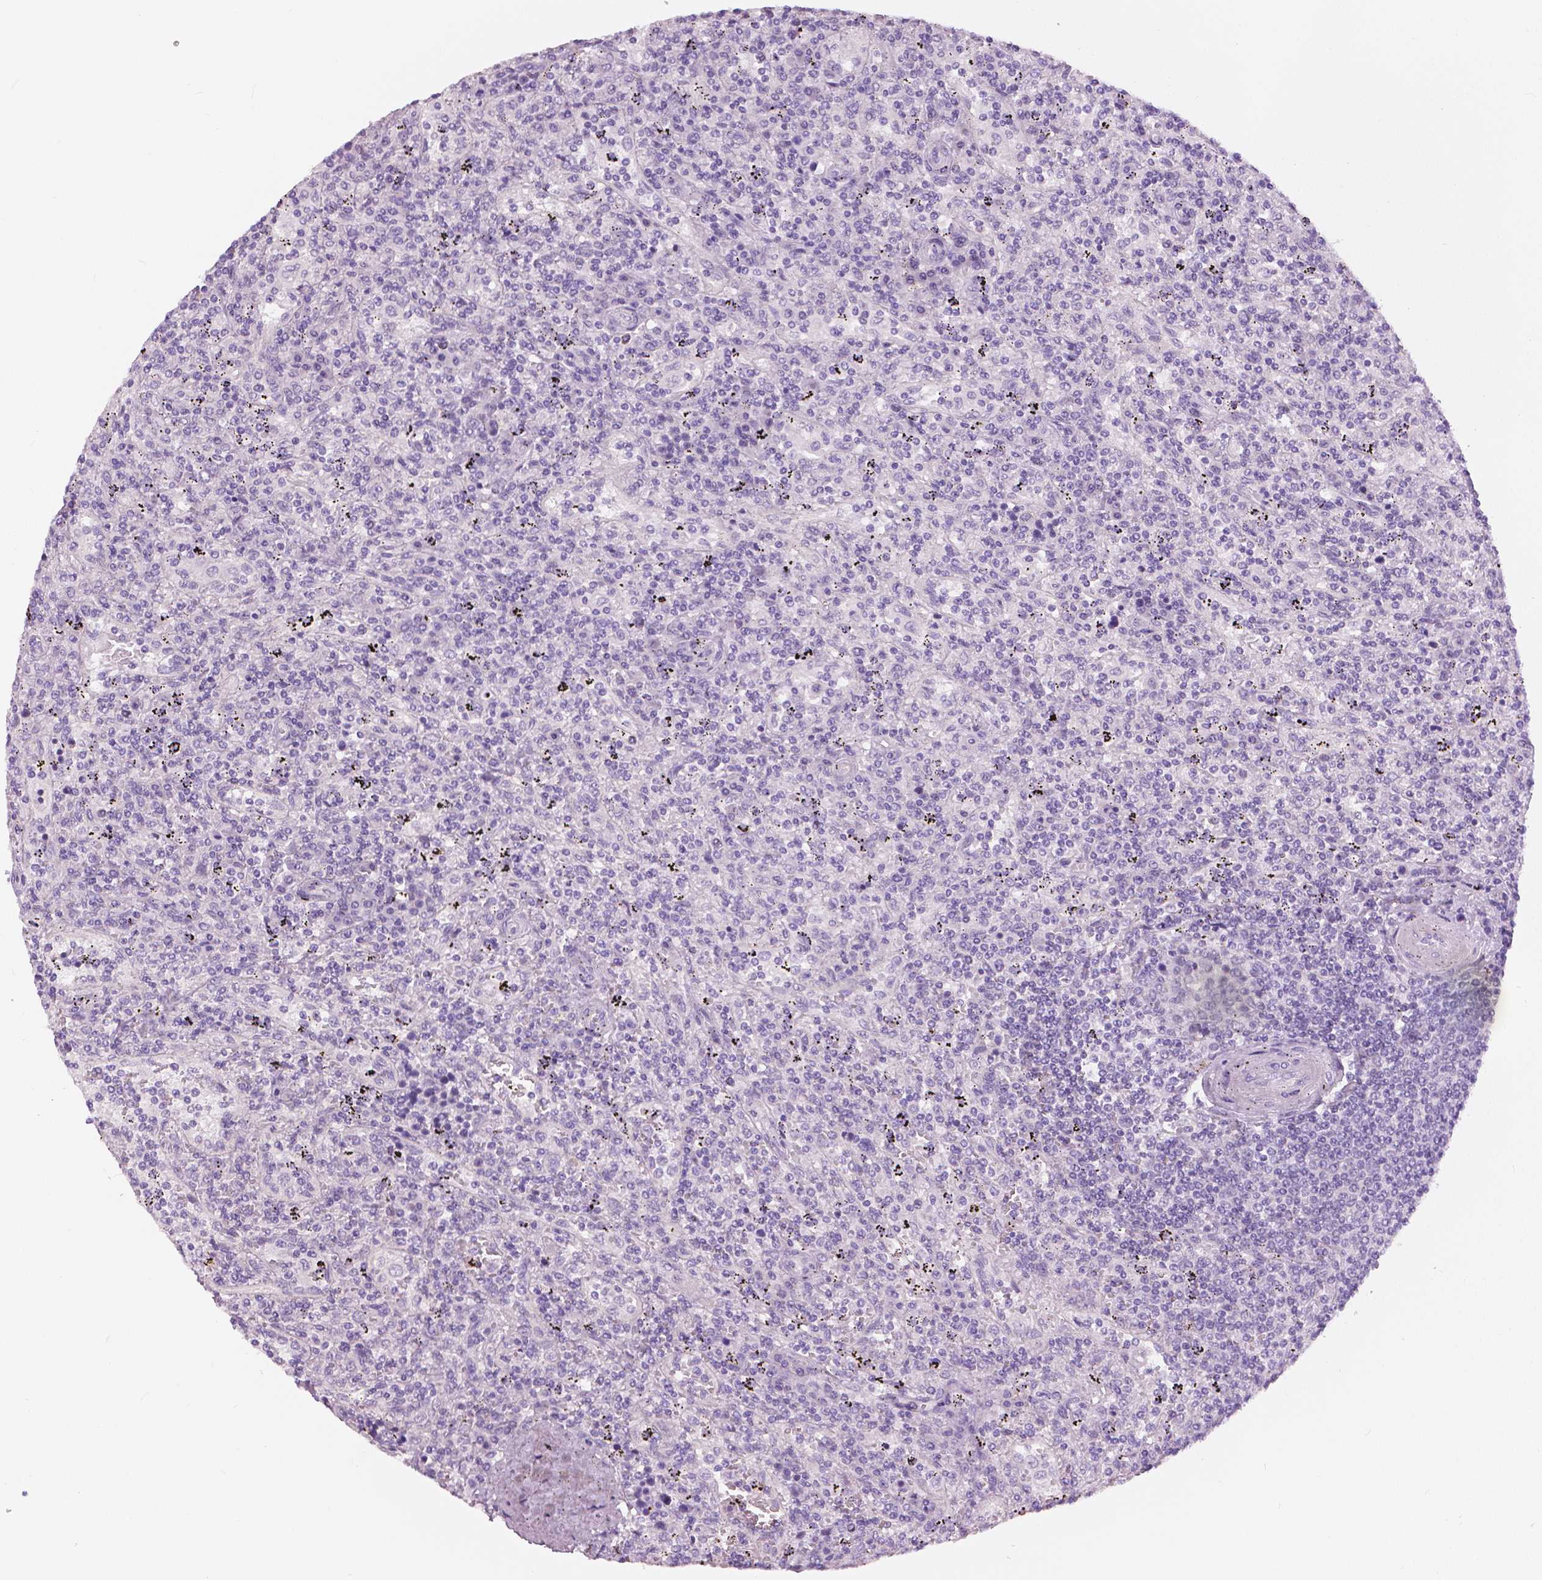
{"staining": {"intensity": "negative", "quantity": "none", "location": "none"}, "tissue": "lymphoma", "cell_type": "Tumor cells", "image_type": "cancer", "snomed": [{"axis": "morphology", "description": "Malignant lymphoma, non-Hodgkin's type, Low grade"}, {"axis": "topography", "description": "Spleen"}], "caption": "The image demonstrates no staining of tumor cells in lymphoma.", "gene": "SLC24A1", "patient": {"sex": "male", "age": 62}}